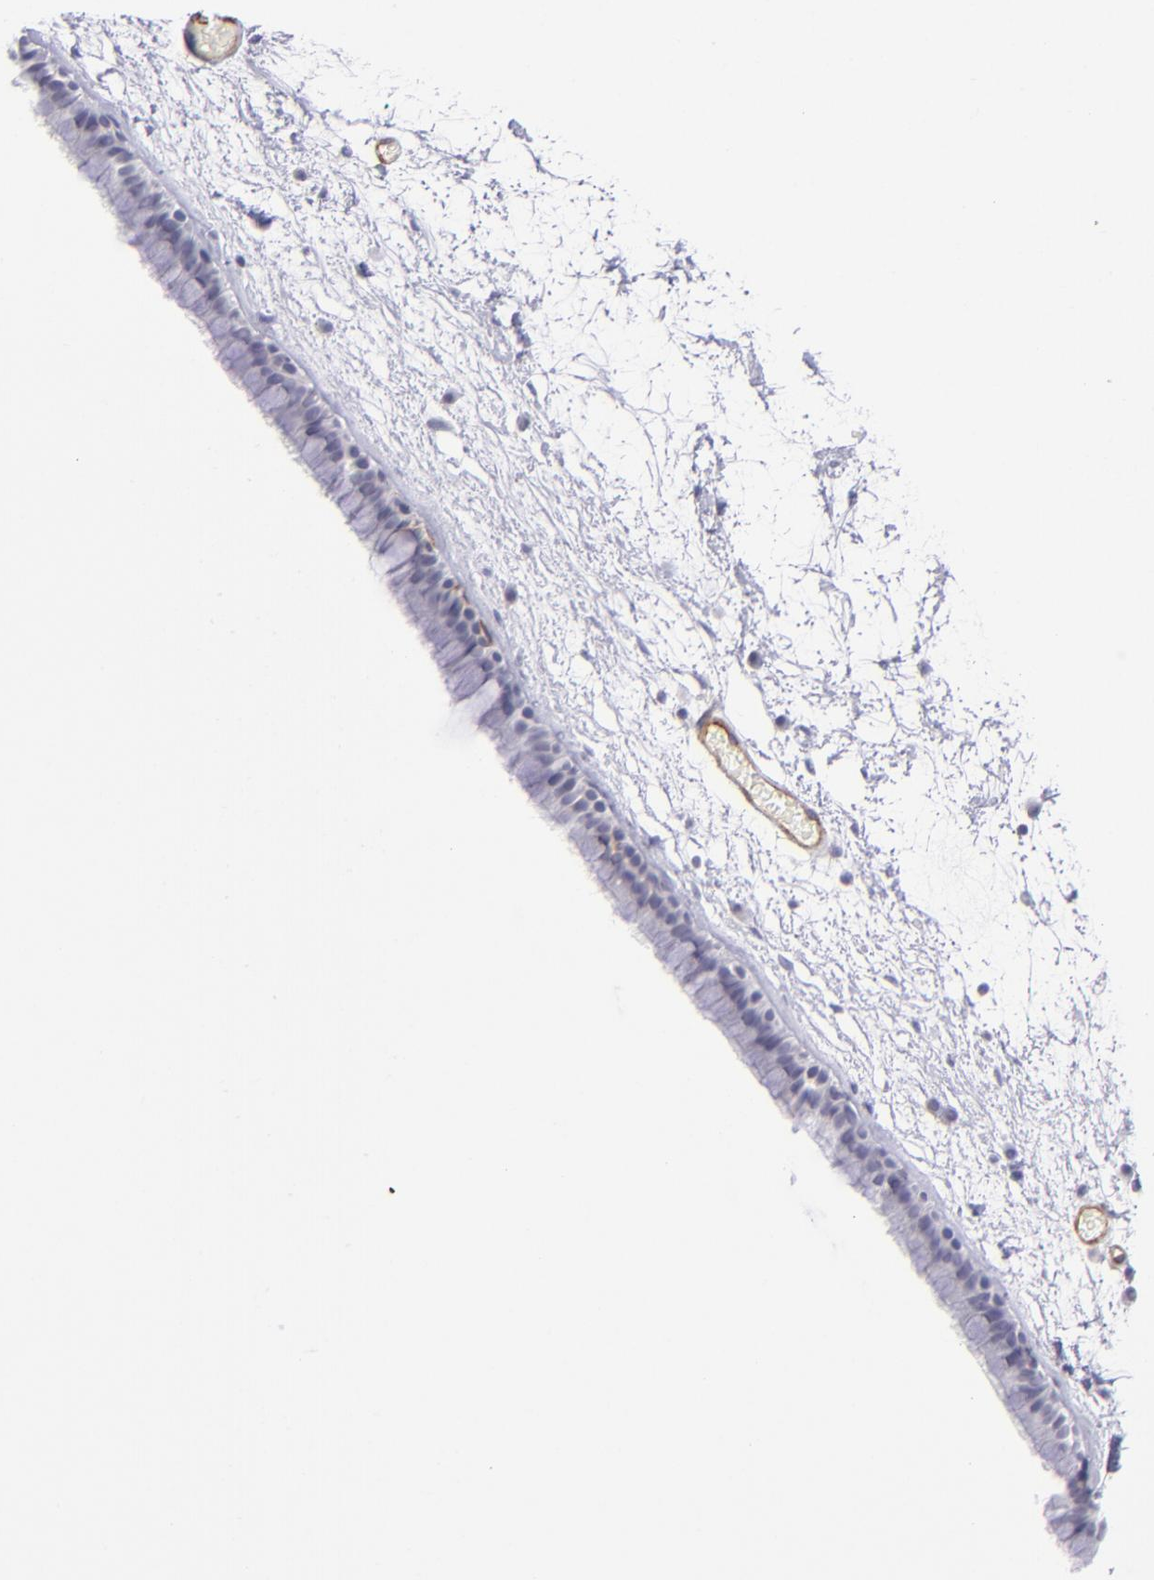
{"staining": {"intensity": "negative", "quantity": "none", "location": "none"}, "tissue": "nasopharynx", "cell_type": "Respiratory epithelial cells", "image_type": "normal", "snomed": [{"axis": "morphology", "description": "Normal tissue, NOS"}, {"axis": "morphology", "description": "Inflammation, NOS"}, {"axis": "topography", "description": "Nasopharynx"}], "caption": "DAB immunohistochemical staining of benign human nasopharynx demonstrates no significant staining in respiratory epithelial cells. (Brightfield microscopy of DAB (3,3'-diaminobenzidine) IHC at high magnification).", "gene": "THBD", "patient": {"sex": "male", "age": 48}}